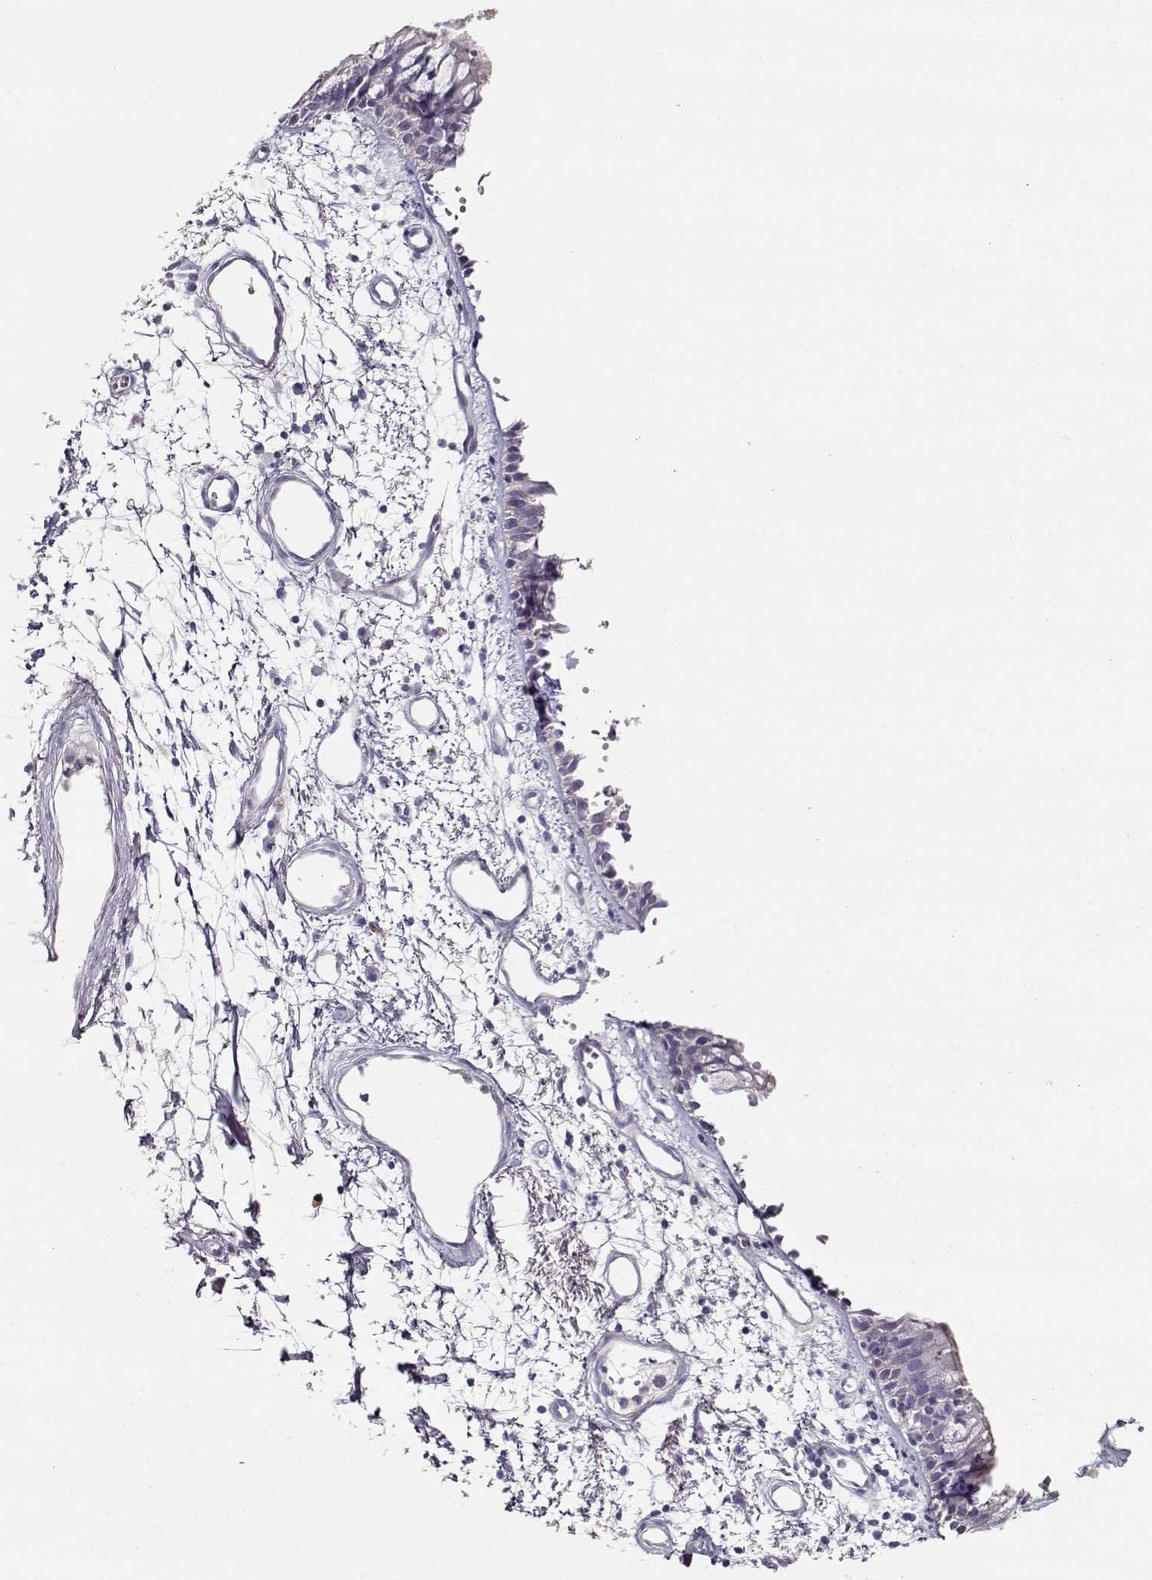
{"staining": {"intensity": "negative", "quantity": "none", "location": "none"}, "tissue": "bronchus", "cell_type": "Respiratory epithelial cells", "image_type": "normal", "snomed": [{"axis": "morphology", "description": "Normal tissue, NOS"}, {"axis": "morphology", "description": "Squamous cell carcinoma, NOS"}, {"axis": "topography", "description": "Cartilage tissue"}, {"axis": "topography", "description": "Bronchus"}, {"axis": "topography", "description": "Lung"}], "caption": "Immunohistochemistry (IHC) of benign bronchus shows no positivity in respiratory epithelial cells. (DAB IHC visualized using brightfield microscopy, high magnification).", "gene": "NDRG4", "patient": {"sex": "male", "age": 66}}